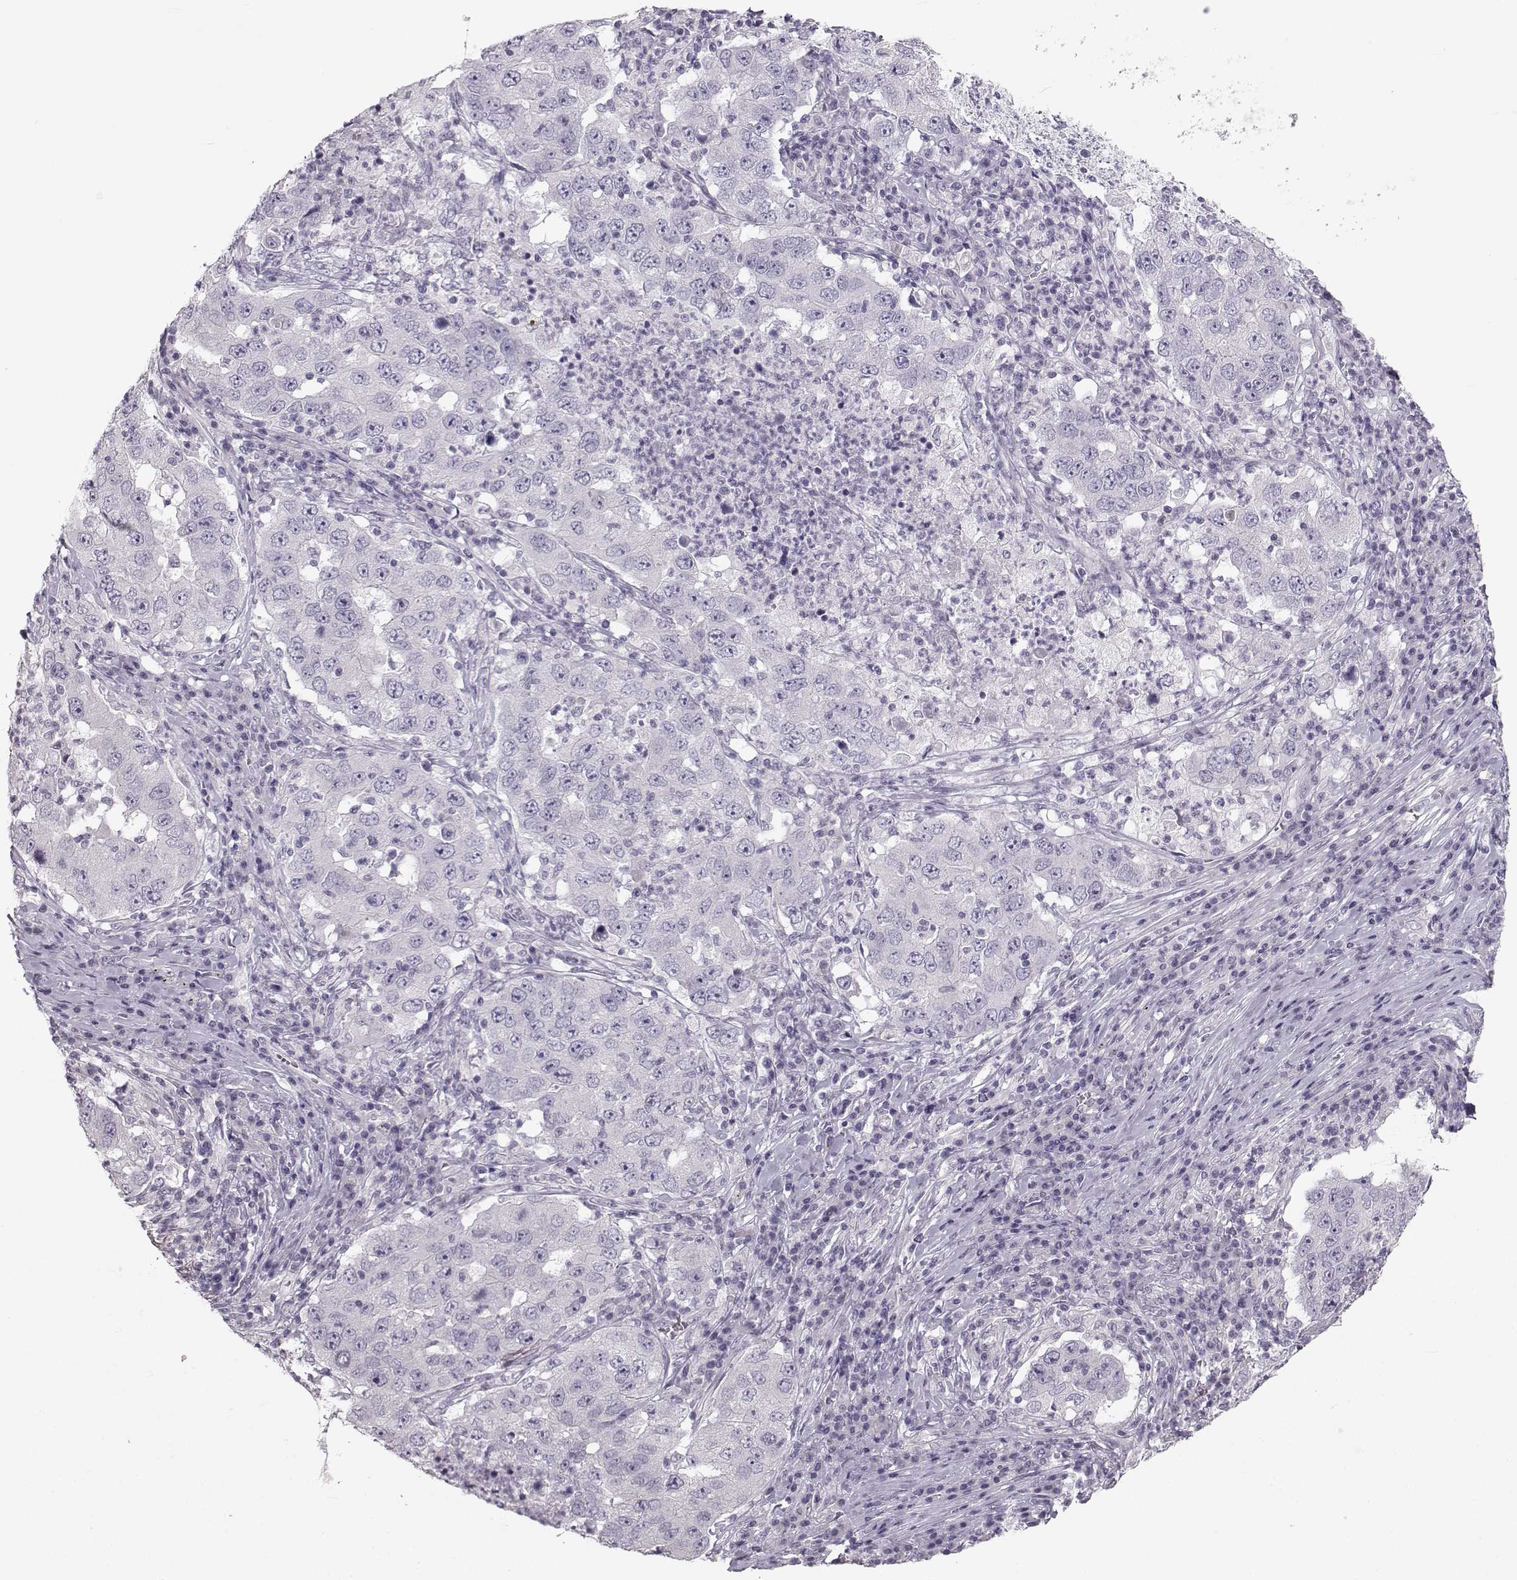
{"staining": {"intensity": "negative", "quantity": "none", "location": "none"}, "tissue": "lung cancer", "cell_type": "Tumor cells", "image_type": "cancer", "snomed": [{"axis": "morphology", "description": "Adenocarcinoma, NOS"}, {"axis": "topography", "description": "Lung"}], "caption": "A histopathology image of lung cancer stained for a protein demonstrates no brown staining in tumor cells.", "gene": "OIP5", "patient": {"sex": "male", "age": 73}}